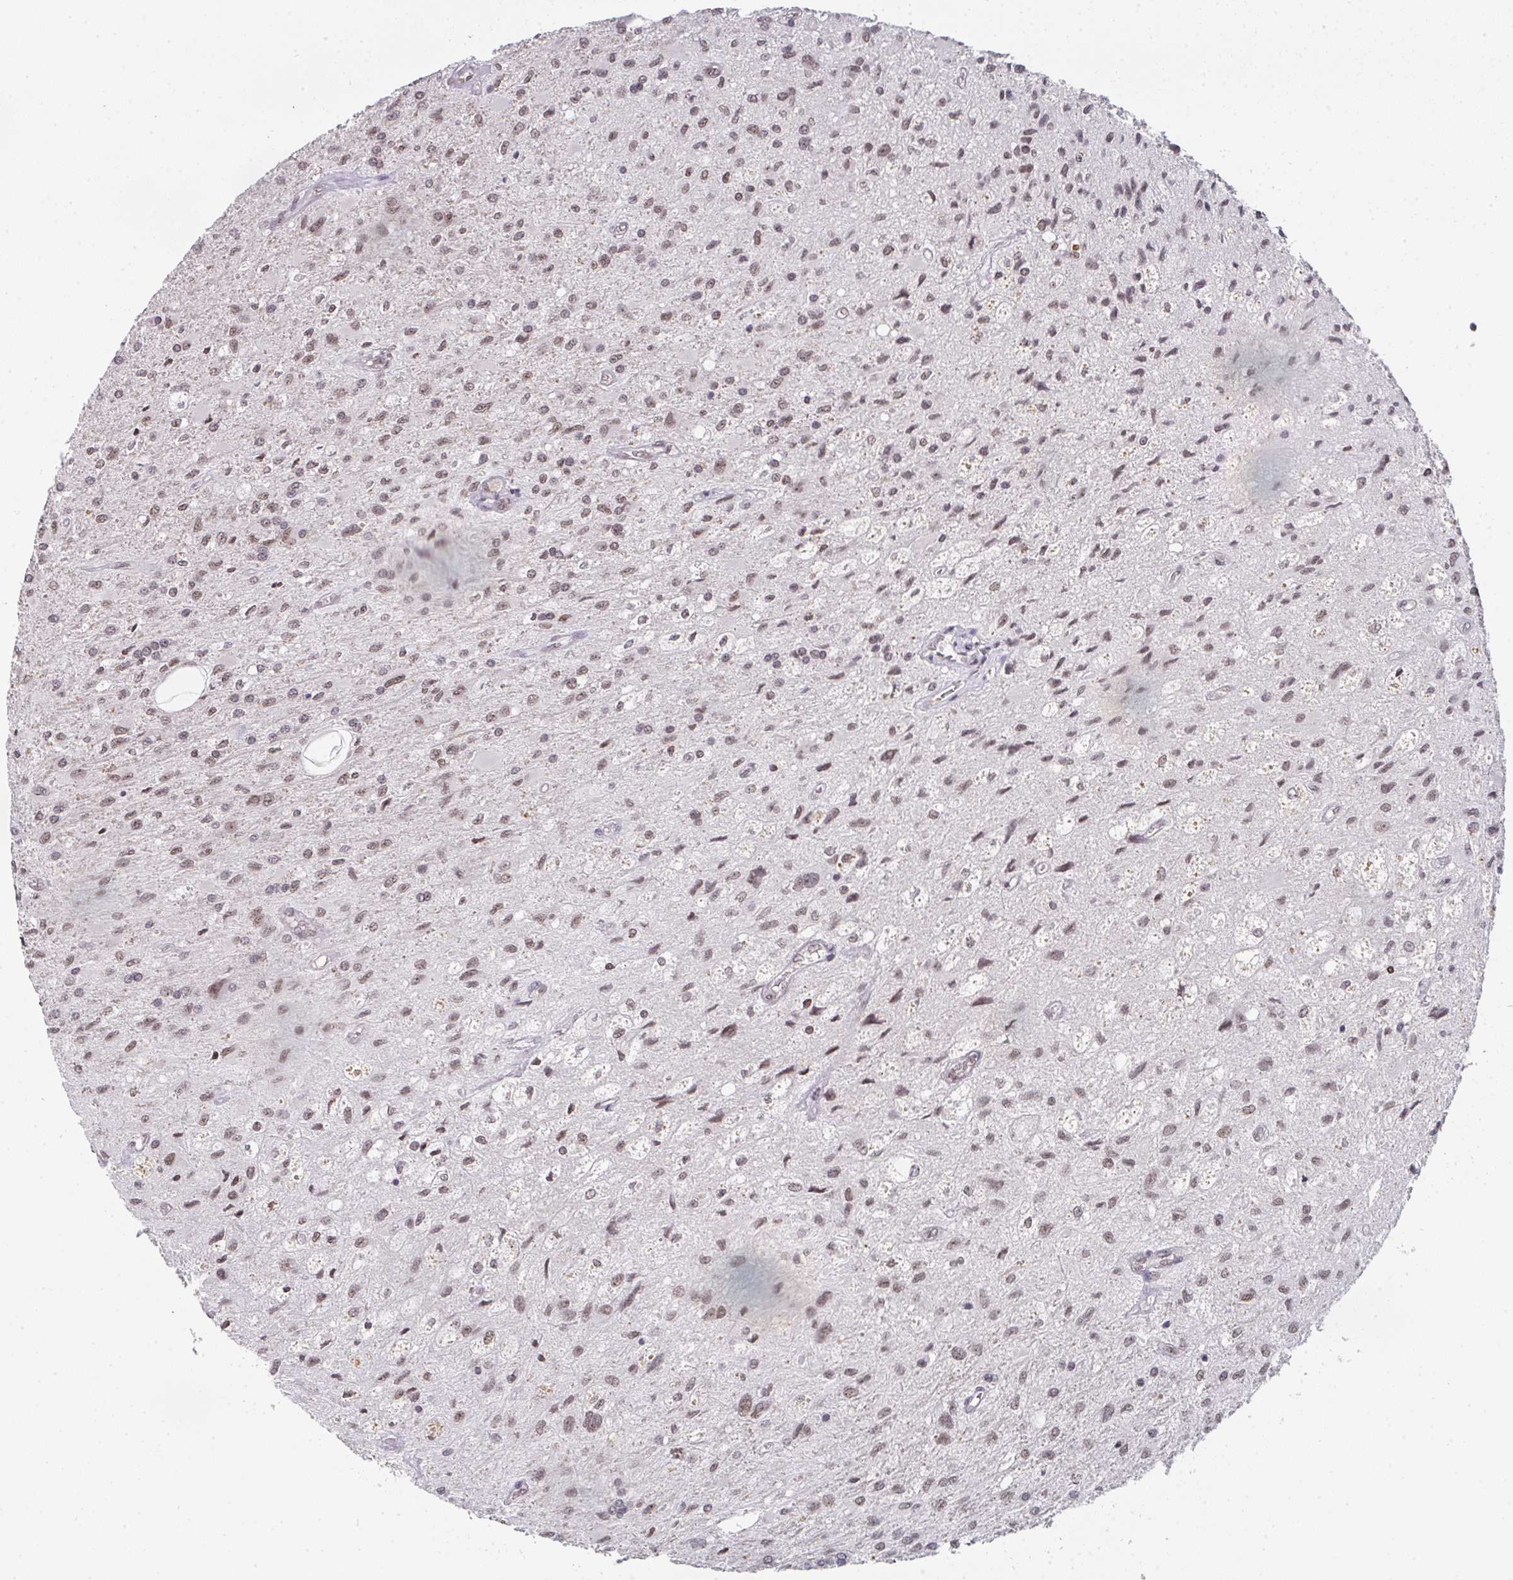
{"staining": {"intensity": "weak", "quantity": ">75%", "location": "nuclear"}, "tissue": "glioma", "cell_type": "Tumor cells", "image_type": "cancer", "snomed": [{"axis": "morphology", "description": "Glioma, malignant, High grade"}, {"axis": "topography", "description": "Brain"}], "caption": "Glioma tissue demonstrates weak nuclear positivity in about >75% of tumor cells, visualized by immunohistochemistry.", "gene": "DKC1", "patient": {"sex": "female", "age": 70}}